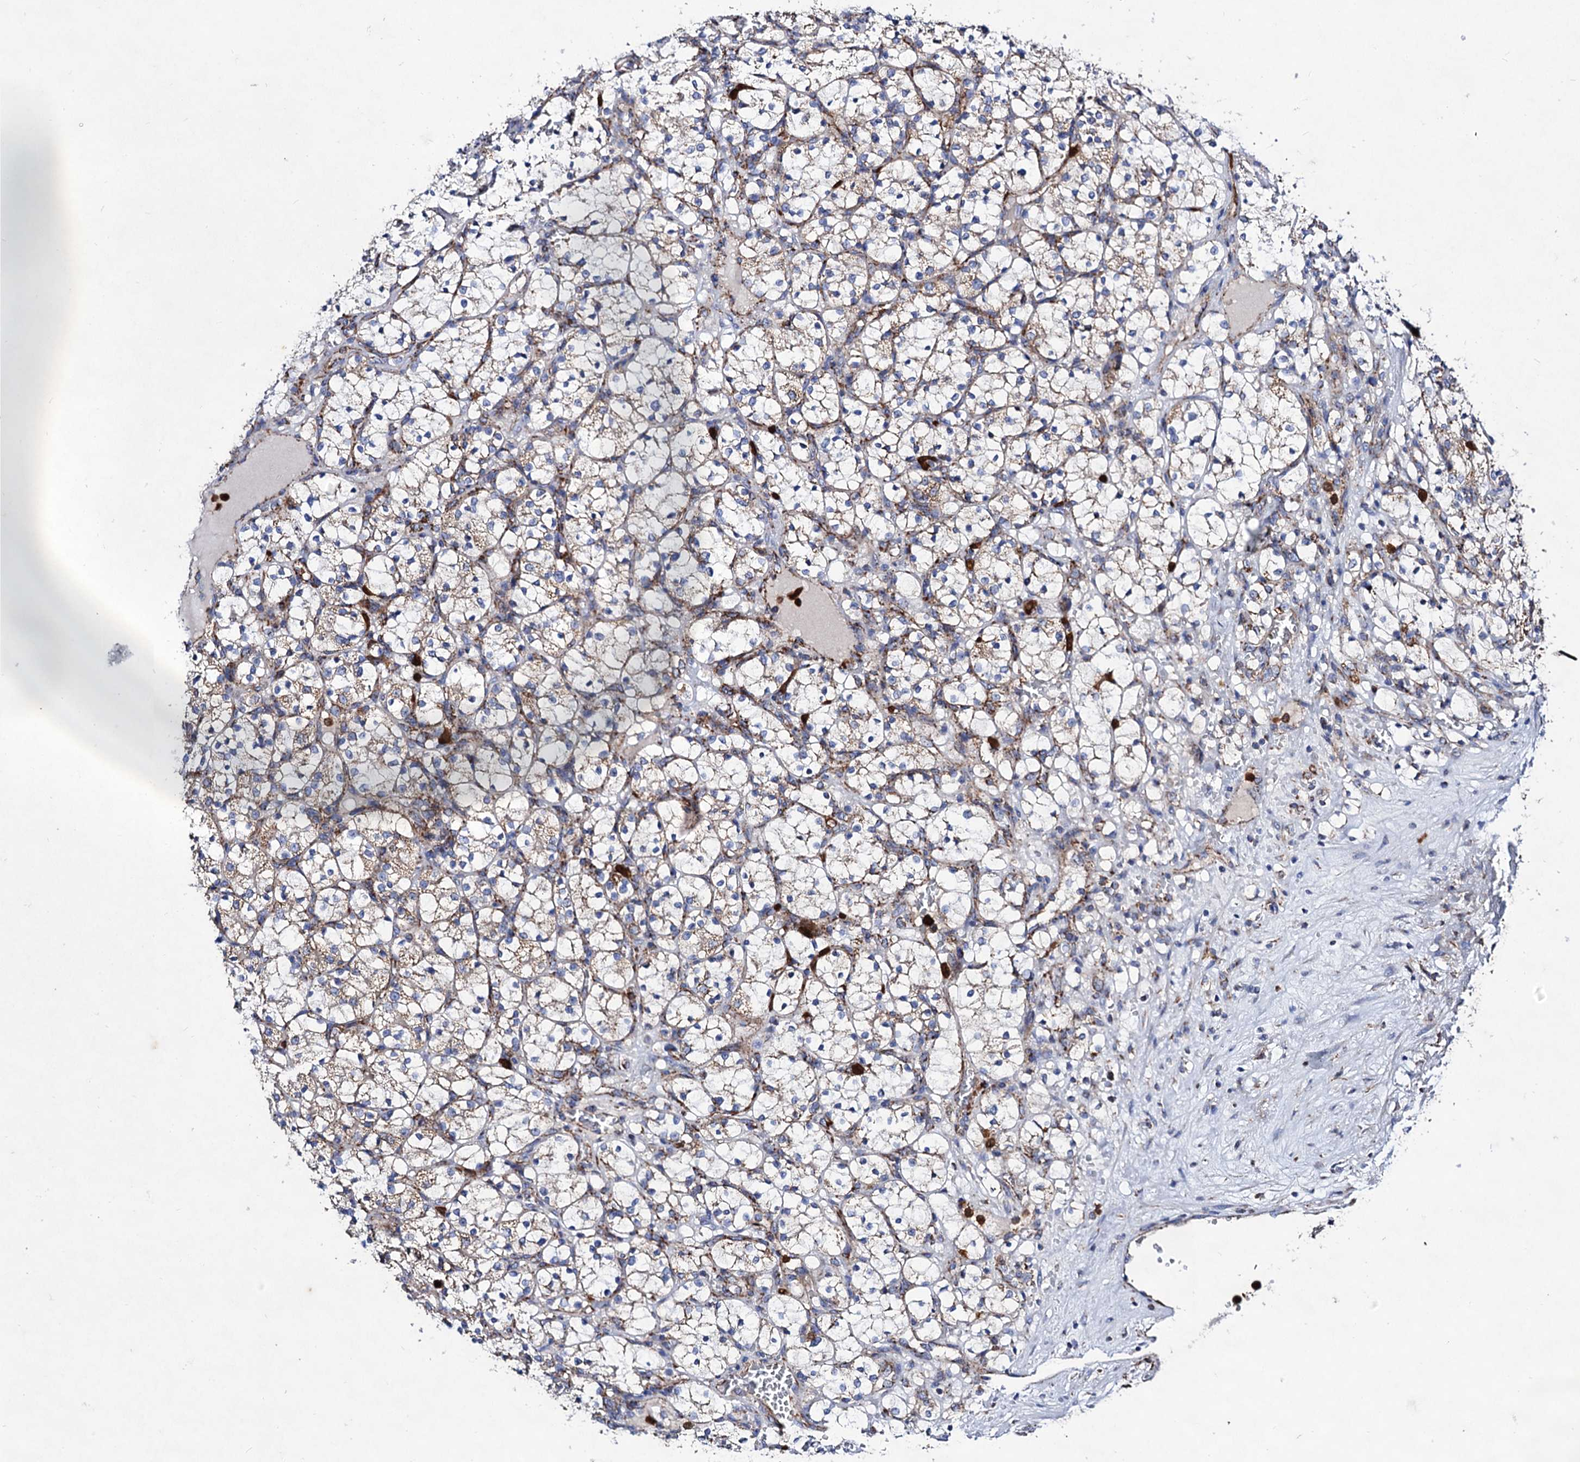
{"staining": {"intensity": "weak", "quantity": "<25%", "location": "cytoplasmic/membranous"}, "tissue": "renal cancer", "cell_type": "Tumor cells", "image_type": "cancer", "snomed": [{"axis": "morphology", "description": "Adenocarcinoma, NOS"}, {"axis": "topography", "description": "Kidney"}], "caption": "There is no significant positivity in tumor cells of renal cancer (adenocarcinoma).", "gene": "ACAD9", "patient": {"sex": "female", "age": 69}}